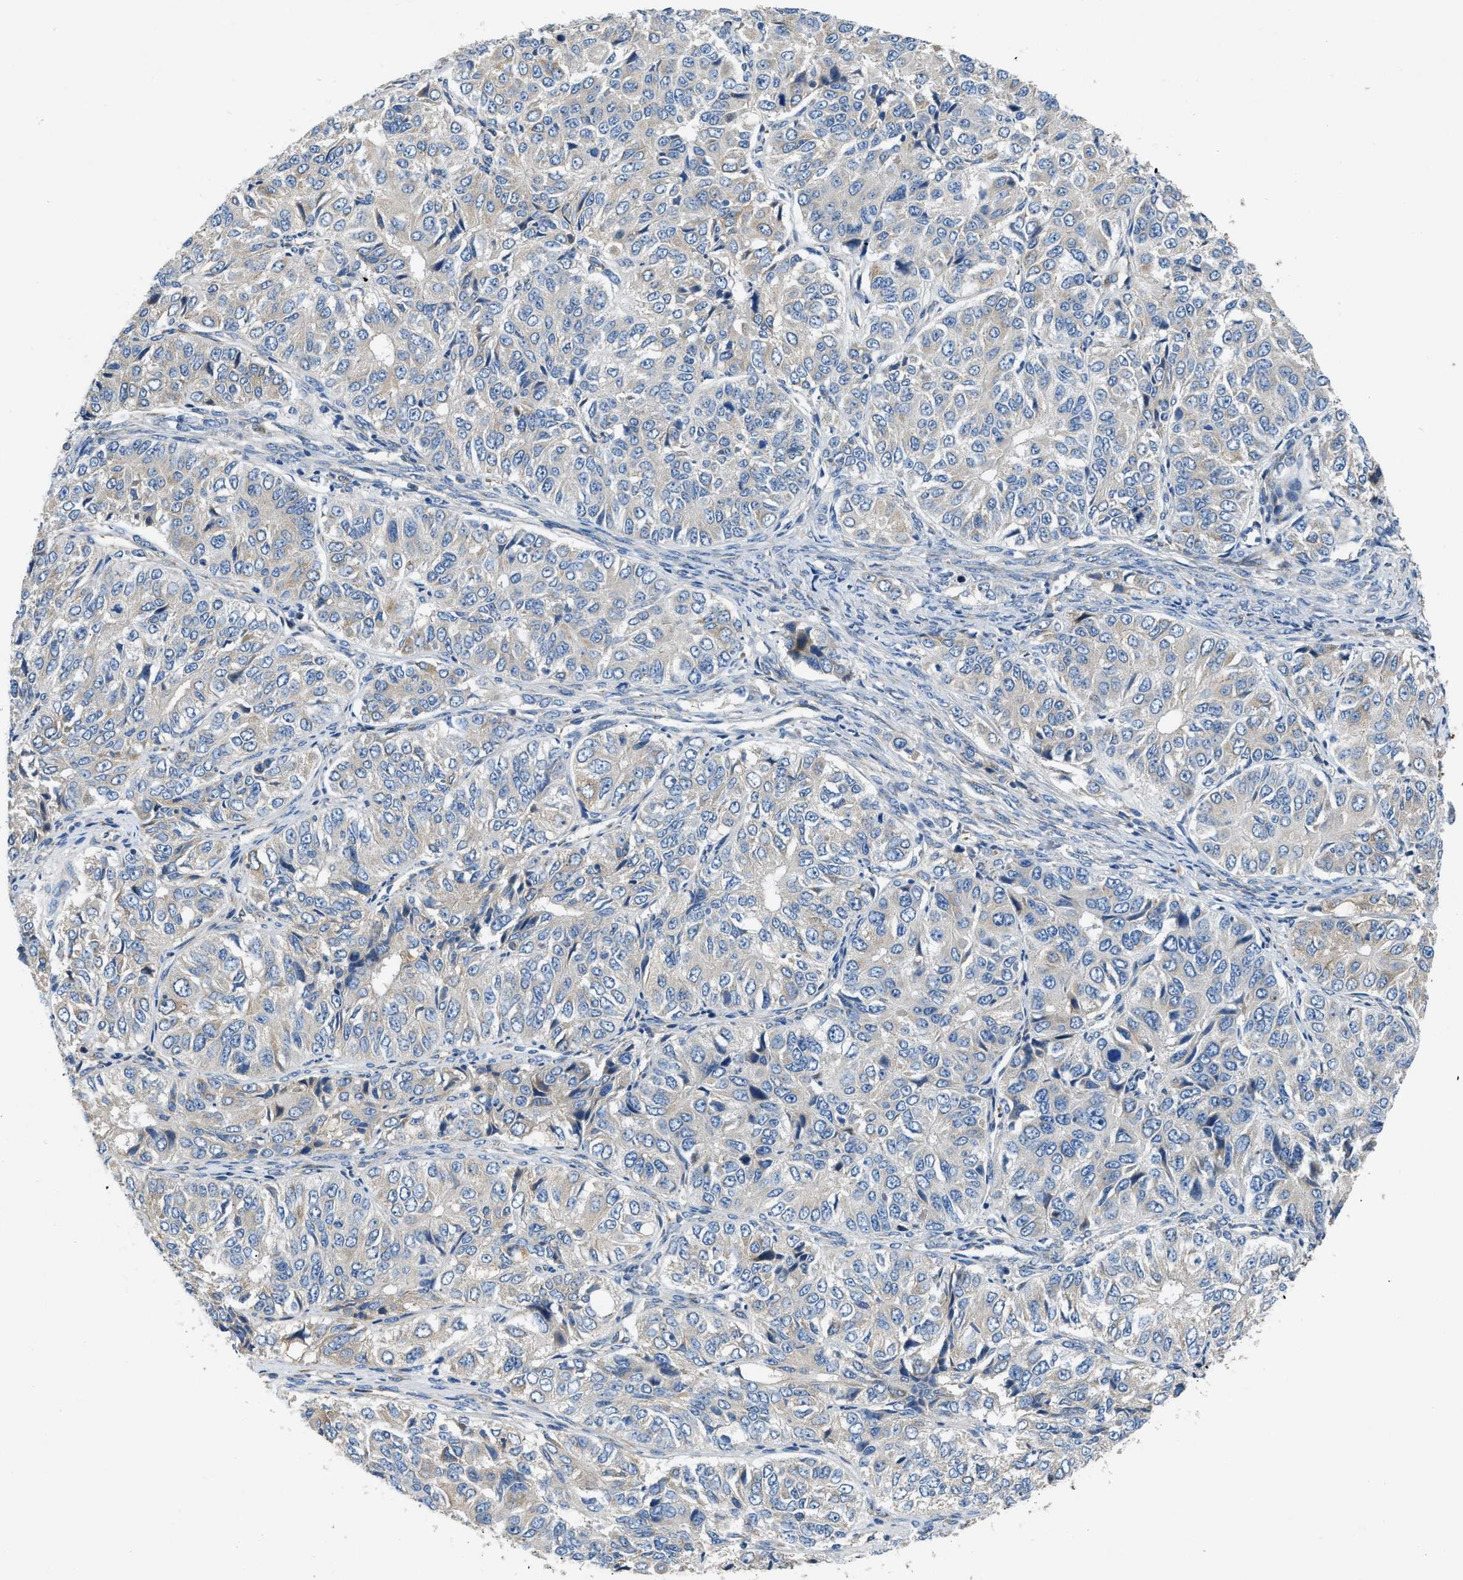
{"staining": {"intensity": "weak", "quantity": "25%-75%", "location": "cytoplasmic/membranous"}, "tissue": "ovarian cancer", "cell_type": "Tumor cells", "image_type": "cancer", "snomed": [{"axis": "morphology", "description": "Carcinoma, endometroid"}, {"axis": "topography", "description": "Ovary"}], "caption": "Approximately 25%-75% of tumor cells in ovarian endometroid carcinoma demonstrate weak cytoplasmic/membranous protein positivity as visualized by brown immunohistochemical staining.", "gene": "GGCX", "patient": {"sex": "female", "age": 51}}